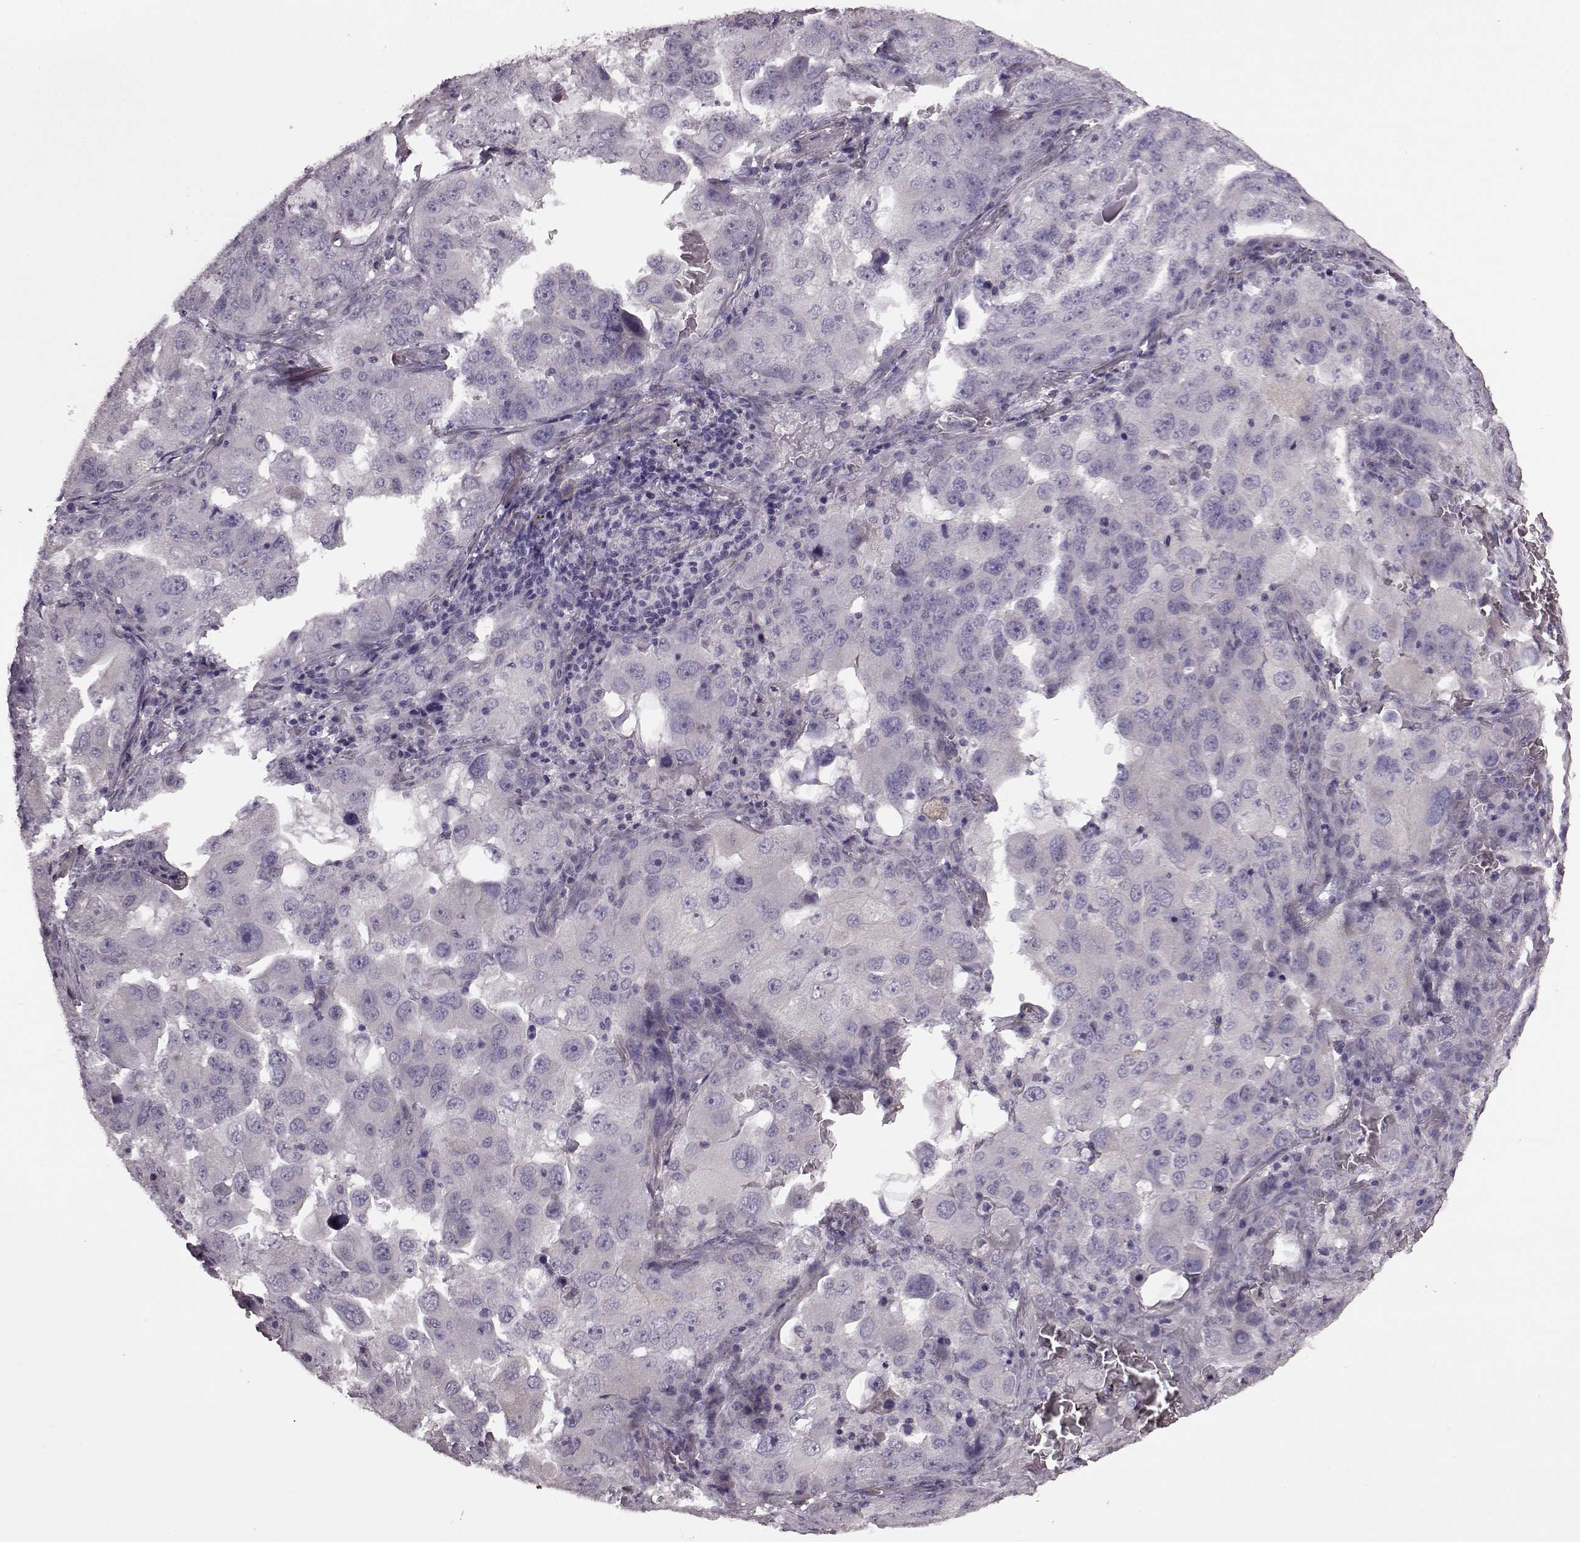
{"staining": {"intensity": "negative", "quantity": "none", "location": "none"}, "tissue": "lung cancer", "cell_type": "Tumor cells", "image_type": "cancer", "snomed": [{"axis": "morphology", "description": "Adenocarcinoma, NOS"}, {"axis": "topography", "description": "Lung"}], "caption": "Tumor cells show no significant positivity in lung cancer (adenocarcinoma).", "gene": "GRK1", "patient": {"sex": "female", "age": 61}}